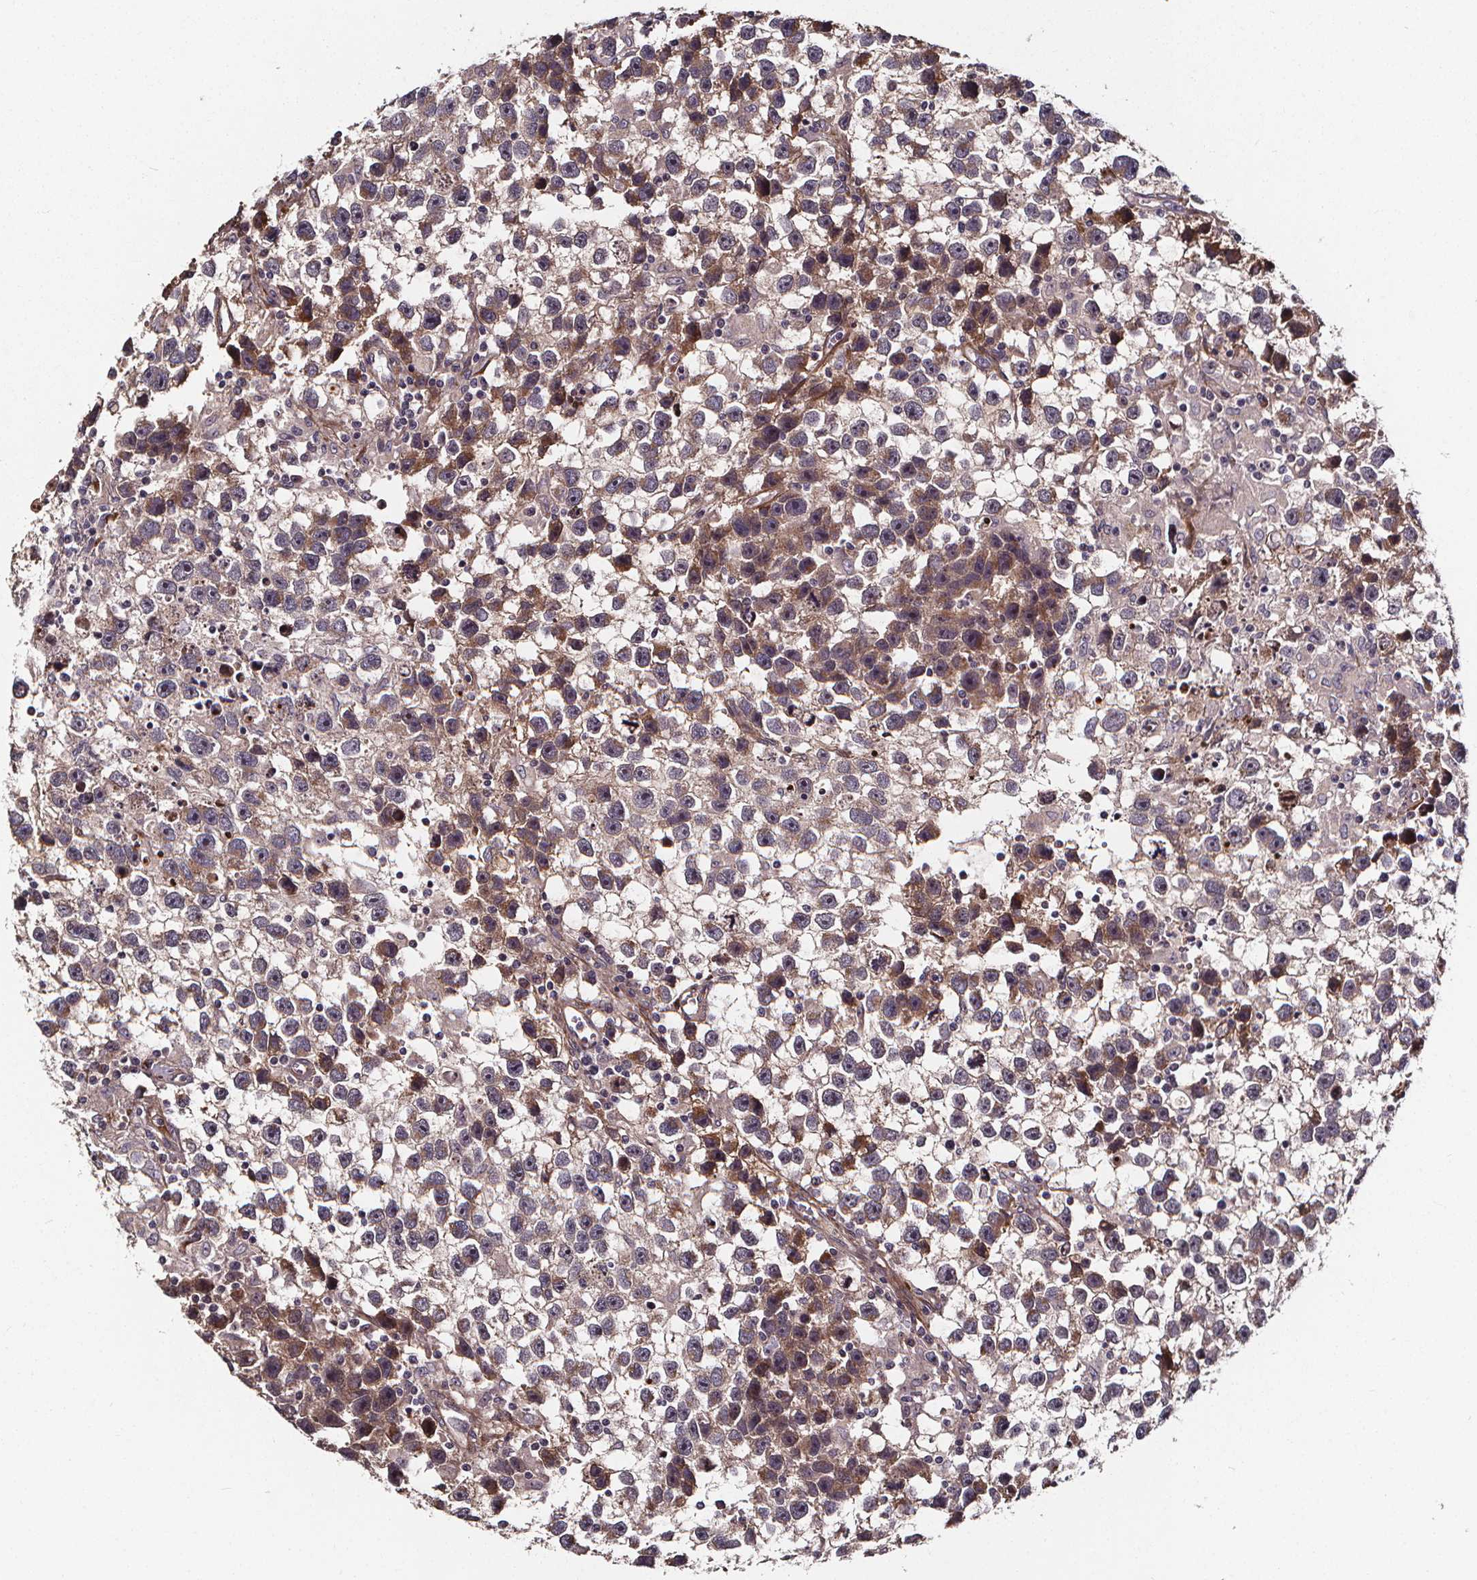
{"staining": {"intensity": "weak", "quantity": ">75%", "location": "cytoplasmic/membranous"}, "tissue": "testis cancer", "cell_type": "Tumor cells", "image_type": "cancer", "snomed": [{"axis": "morphology", "description": "Seminoma, NOS"}, {"axis": "topography", "description": "Testis"}], "caption": "Protein expression analysis of human testis cancer reveals weak cytoplasmic/membranous staining in about >75% of tumor cells.", "gene": "AEBP1", "patient": {"sex": "male", "age": 43}}